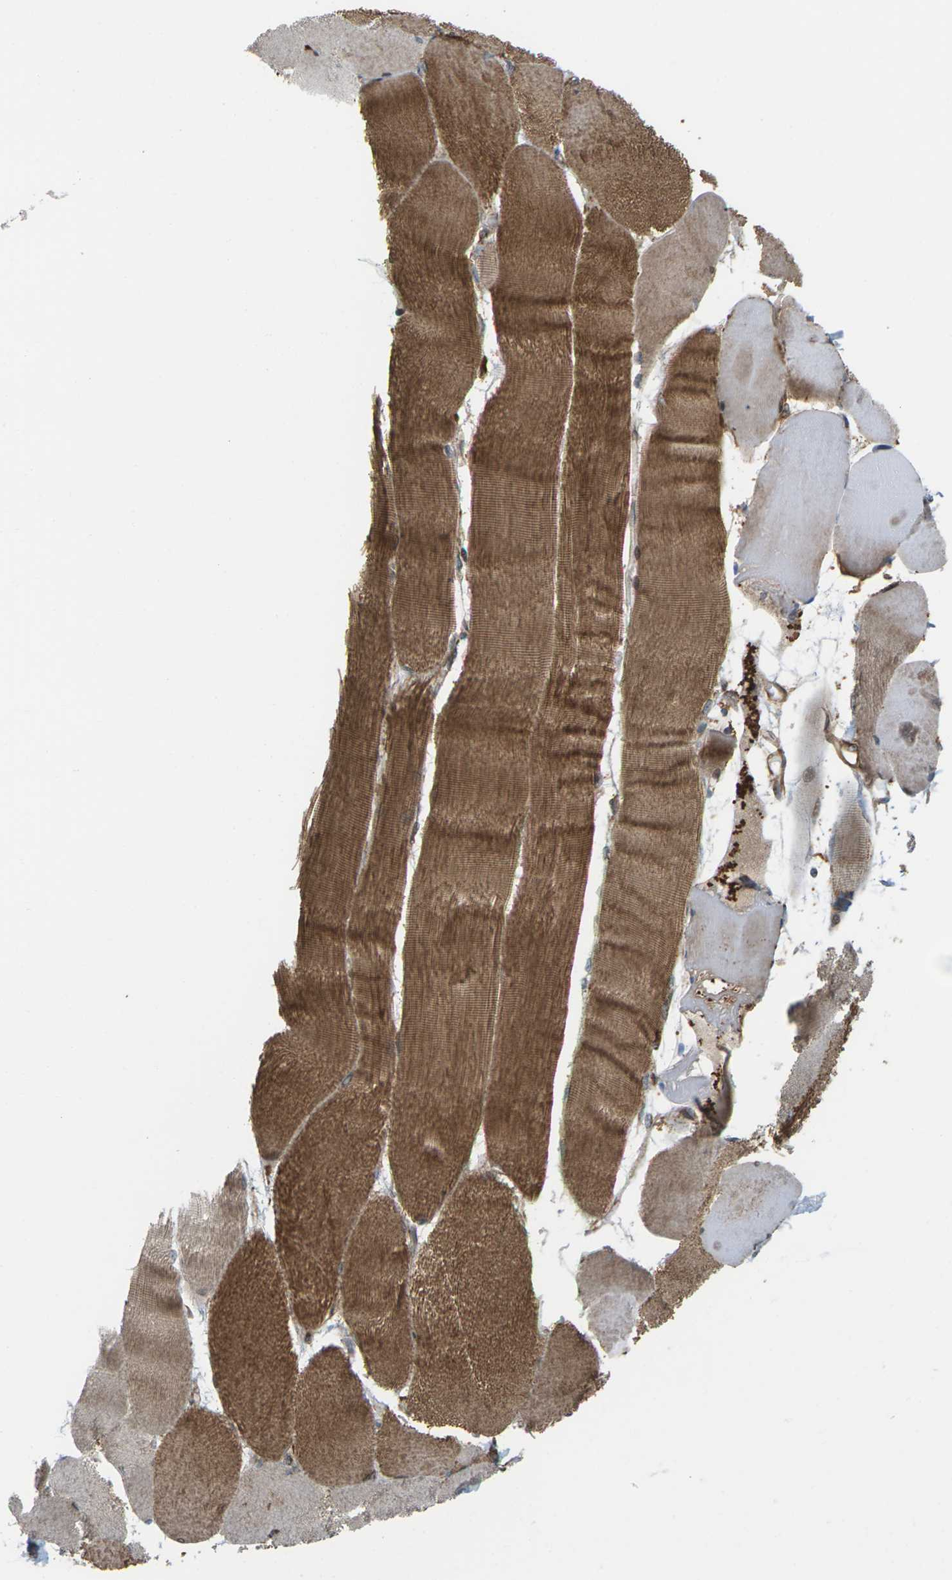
{"staining": {"intensity": "strong", "quantity": ">75%", "location": "cytoplasmic/membranous"}, "tissue": "skeletal muscle", "cell_type": "Myocytes", "image_type": "normal", "snomed": [{"axis": "morphology", "description": "Normal tissue, NOS"}, {"axis": "morphology", "description": "Squamous cell carcinoma, NOS"}, {"axis": "topography", "description": "Skeletal muscle"}], "caption": "Myocytes display high levels of strong cytoplasmic/membranous expression in approximately >75% of cells in benign human skeletal muscle. (Brightfield microscopy of DAB IHC at high magnification).", "gene": "ROBO1", "patient": {"sex": "male", "age": 51}}